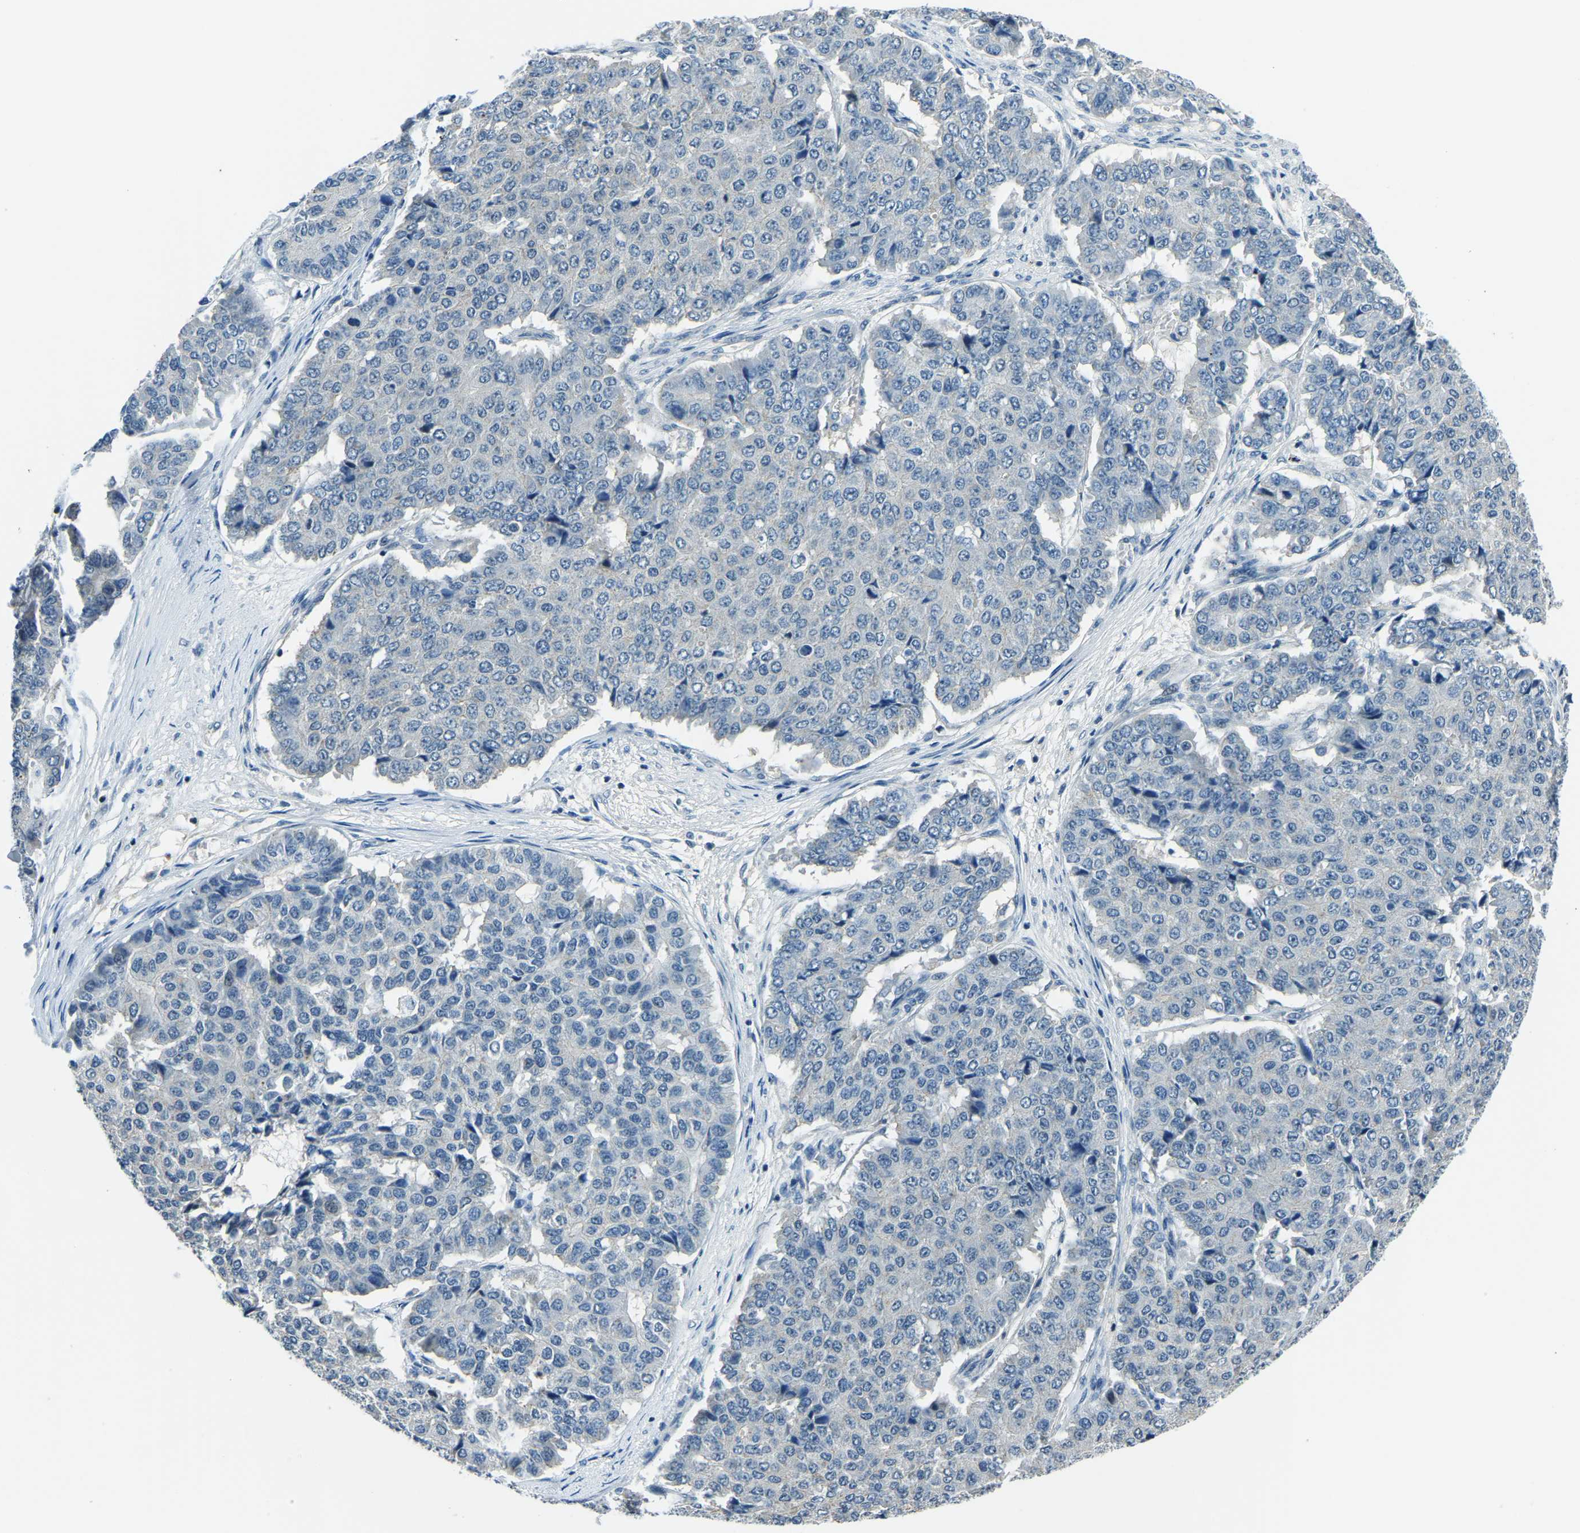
{"staining": {"intensity": "negative", "quantity": "none", "location": "none"}, "tissue": "pancreatic cancer", "cell_type": "Tumor cells", "image_type": "cancer", "snomed": [{"axis": "morphology", "description": "Adenocarcinoma, NOS"}, {"axis": "topography", "description": "Pancreas"}], "caption": "This is an IHC histopathology image of adenocarcinoma (pancreatic). There is no positivity in tumor cells.", "gene": "RRP1", "patient": {"sex": "male", "age": 50}}